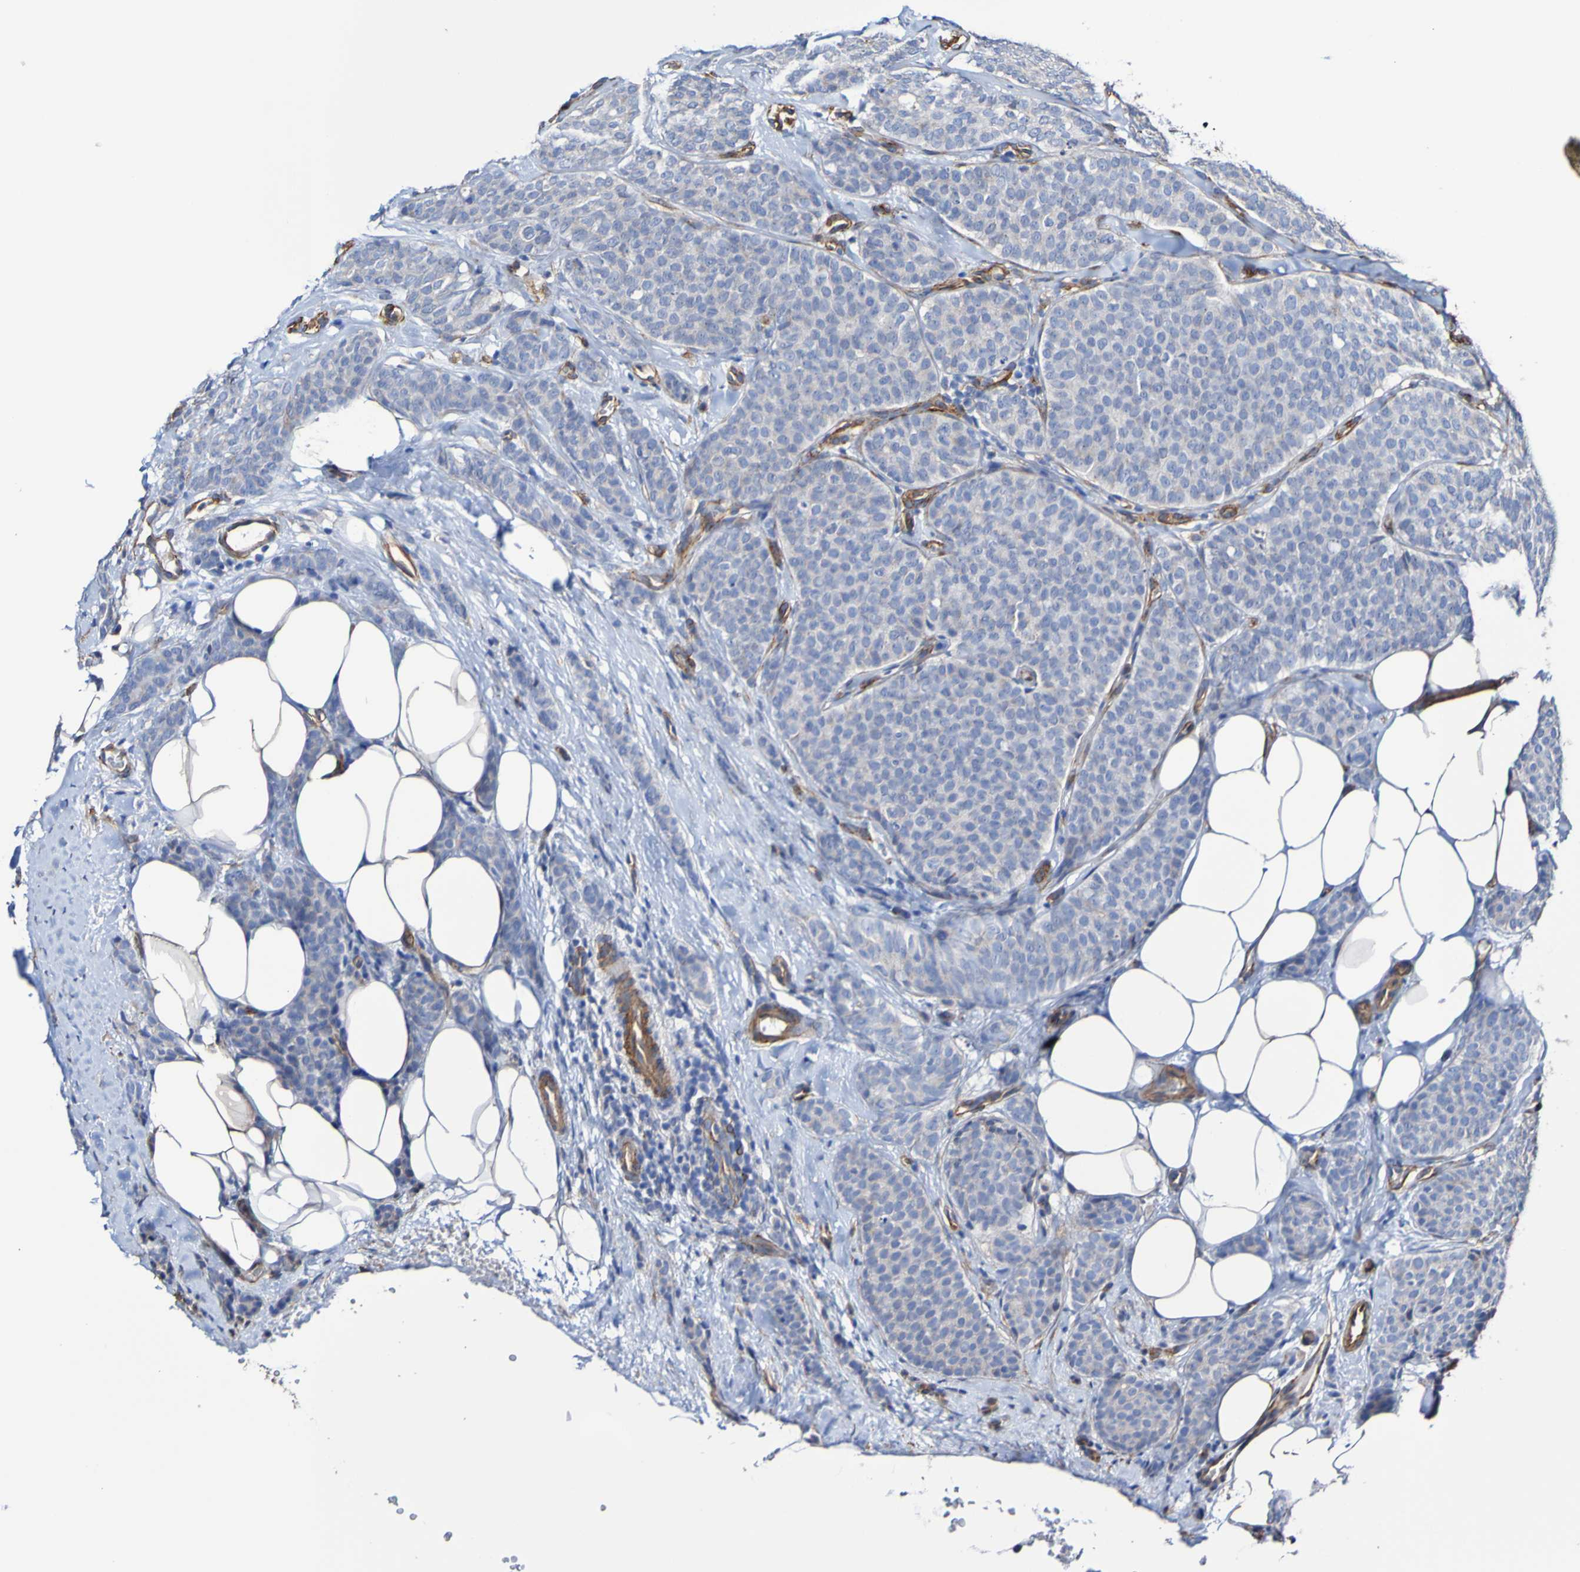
{"staining": {"intensity": "negative", "quantity": "none", "location": "none"}, "tissue": "breast cancer", "cell_type": "Tumor cells", "image_type": "cancer", "snomed": [{"axis": "morphology", "description": "Lobular carcinoma"}, {"axis": "topography", "description": "Skin"}, {"axis": "topography", "description": "Breast"}], "caption": "IHC histopathology image of neoplastic tissue: breast cancer (lobular carcinoma) stained with DAB shows no significant protein staining in tumor cells.", "gene": "ELMOD3", "patient": {"sex": "female", "age": 46}}